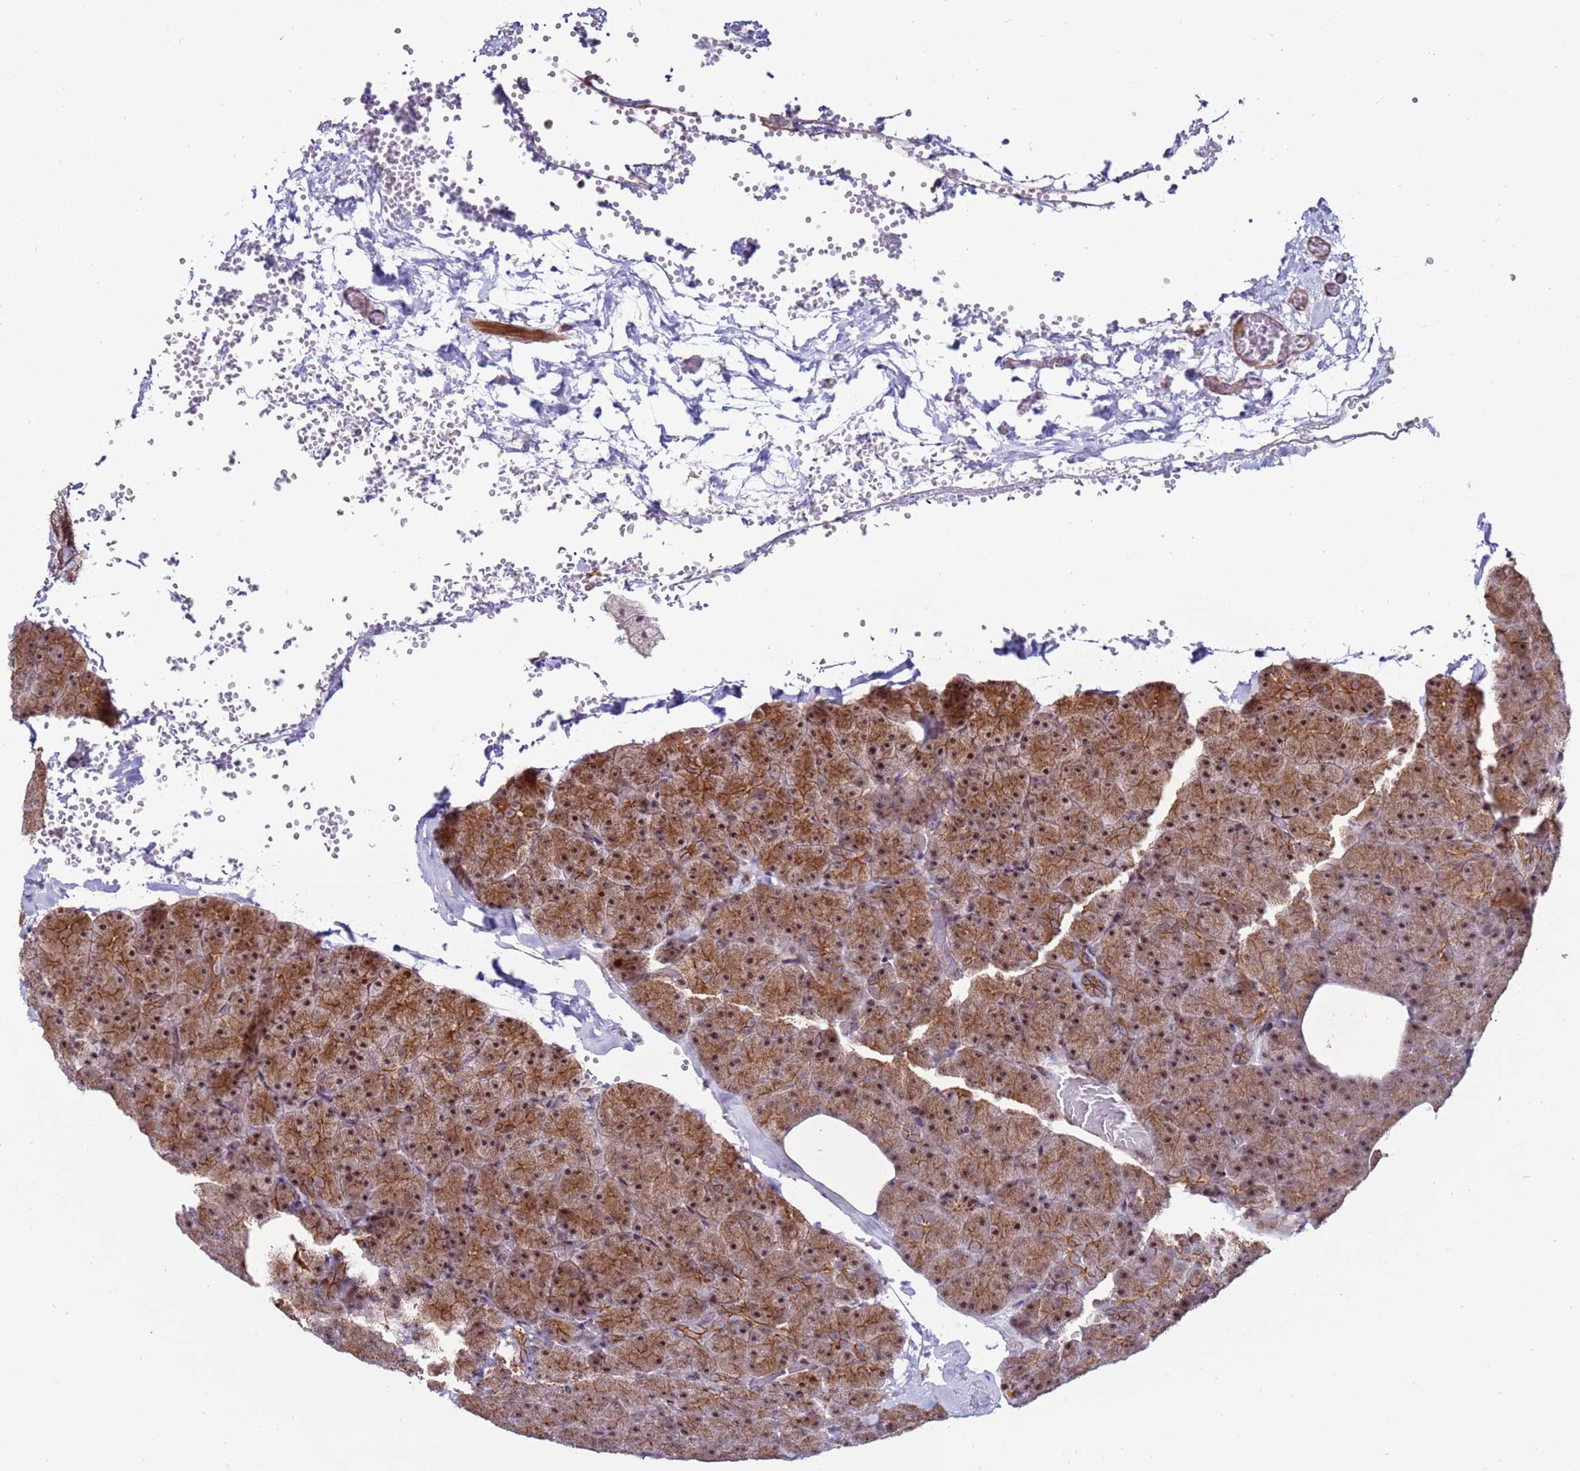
{"staining": {"intensity": "moderate", "quantity": ">75%", "location": "cytoplasmic/membranous,nuclear"}, "tissue": "pancreas", "cell_type": "Exocrine glandular cells", "image_type": "normal", "snomed": [{"axis": "morphology", "description": "Normal tissue, NOS"}, {"axis": "morphology", "description": "Carcinoid, malignant, NOS"}, {"axis": "topography", "description": "Pancreas"}], "caption": "There is medium levels of moderate cytoplasmic/membranous,nuclear expression in exocrine glandular cells of normal pancreas, as demonstrated by immunohistochemical staining (brown color).", "gene": "KPNA4", "patient": {"sex": "female", "age": 35}}